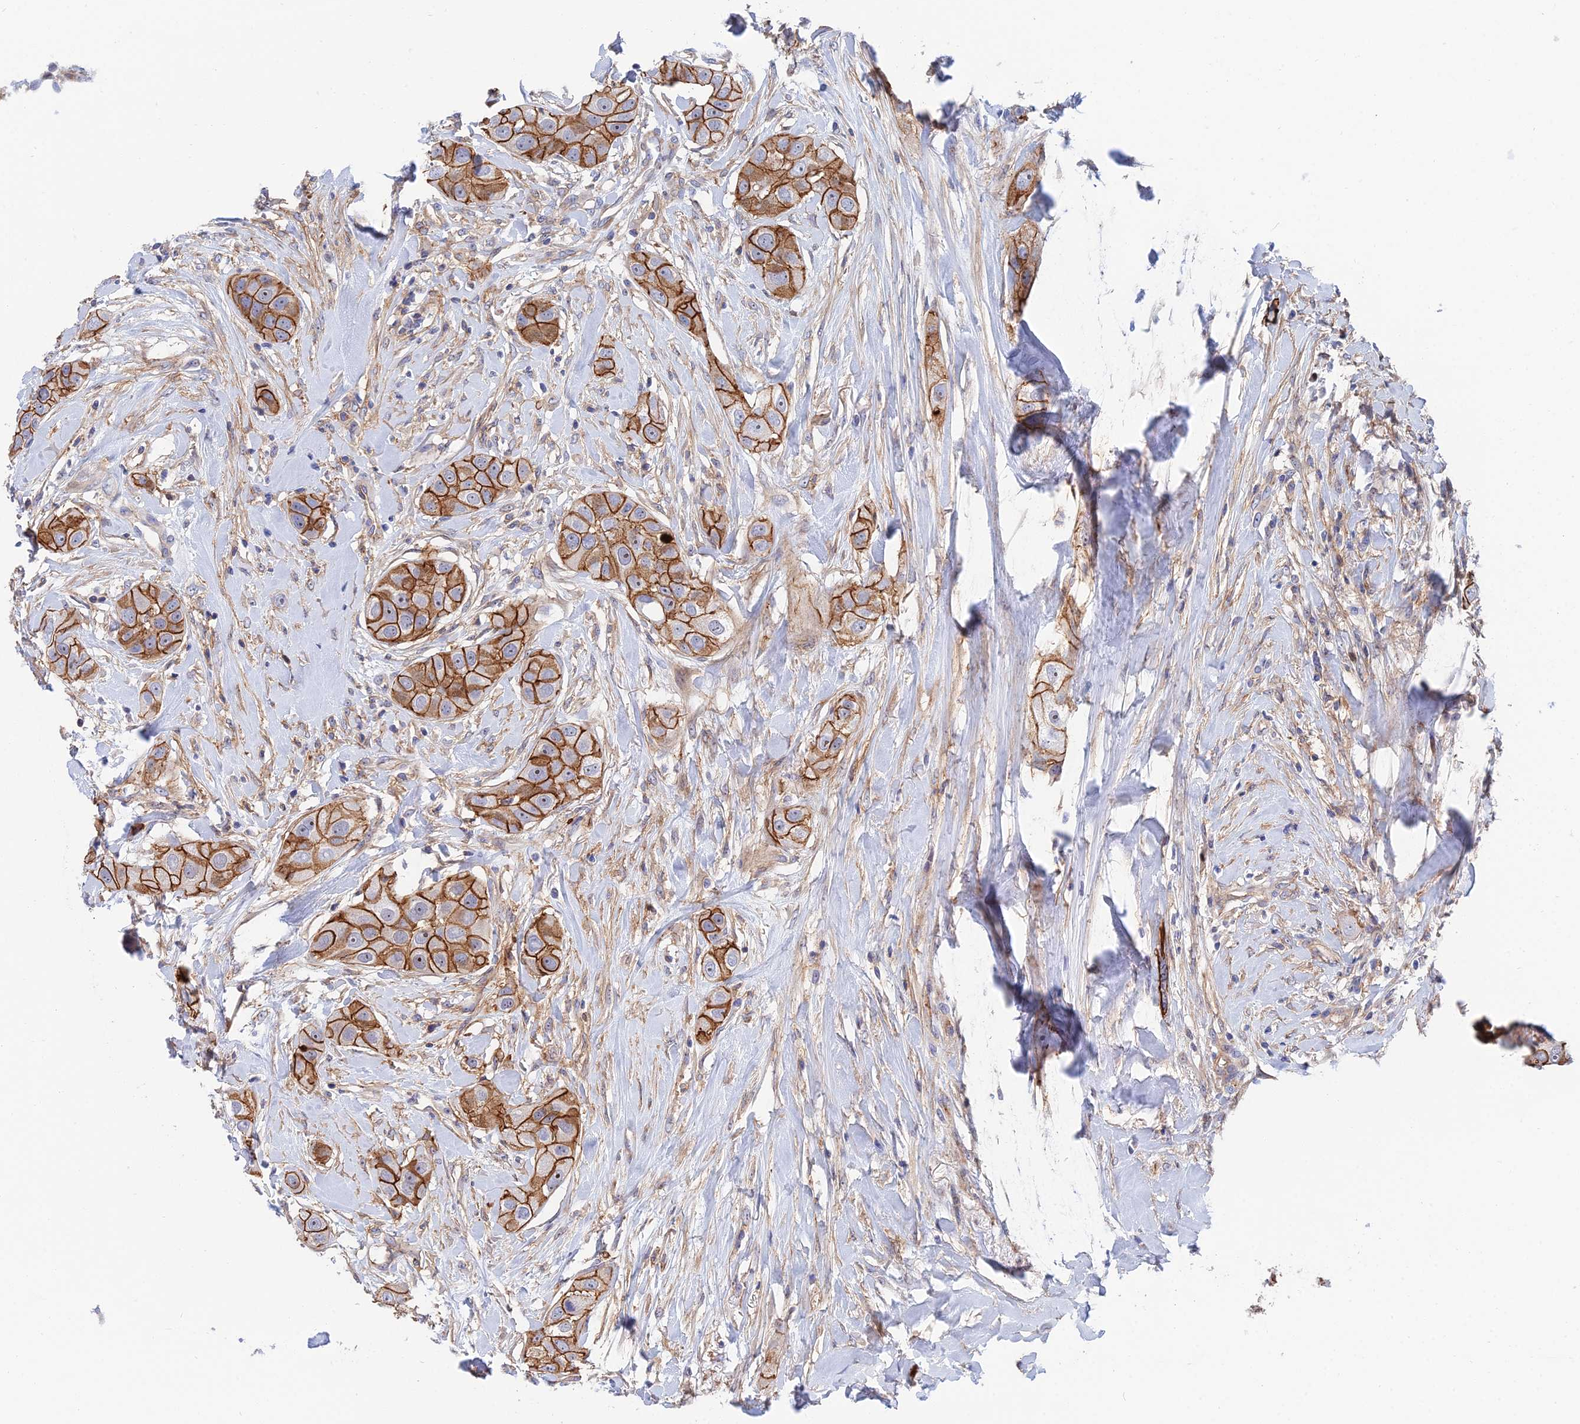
{"staining": {"intensity": "moderate", "quantity": ">75%", "location": "cytoplasmic/membranous"}, "tissue": "head and neck cancer", "cell_type": "Tumor cells", "image_type": "cancer", "snomed": [{"axis": "morphology", "description": "Normal tissue, NOS"}, {"axis": "morphology", "description": "Squamous cell carcinoma, NOS"}, {"axis": "topography", "description": "Skeletal muscle"}, {"axis": "topography", "description": "Head-Neck"}], "caption": "Protein expression by IHC displays moderate cytoplasmic/membranous positivity in about >75% of tumor cells in squamous cell carcinoma (head and neck).", "gene": "TRIM43B", "patient": {"sex": "male", "age": 51}}